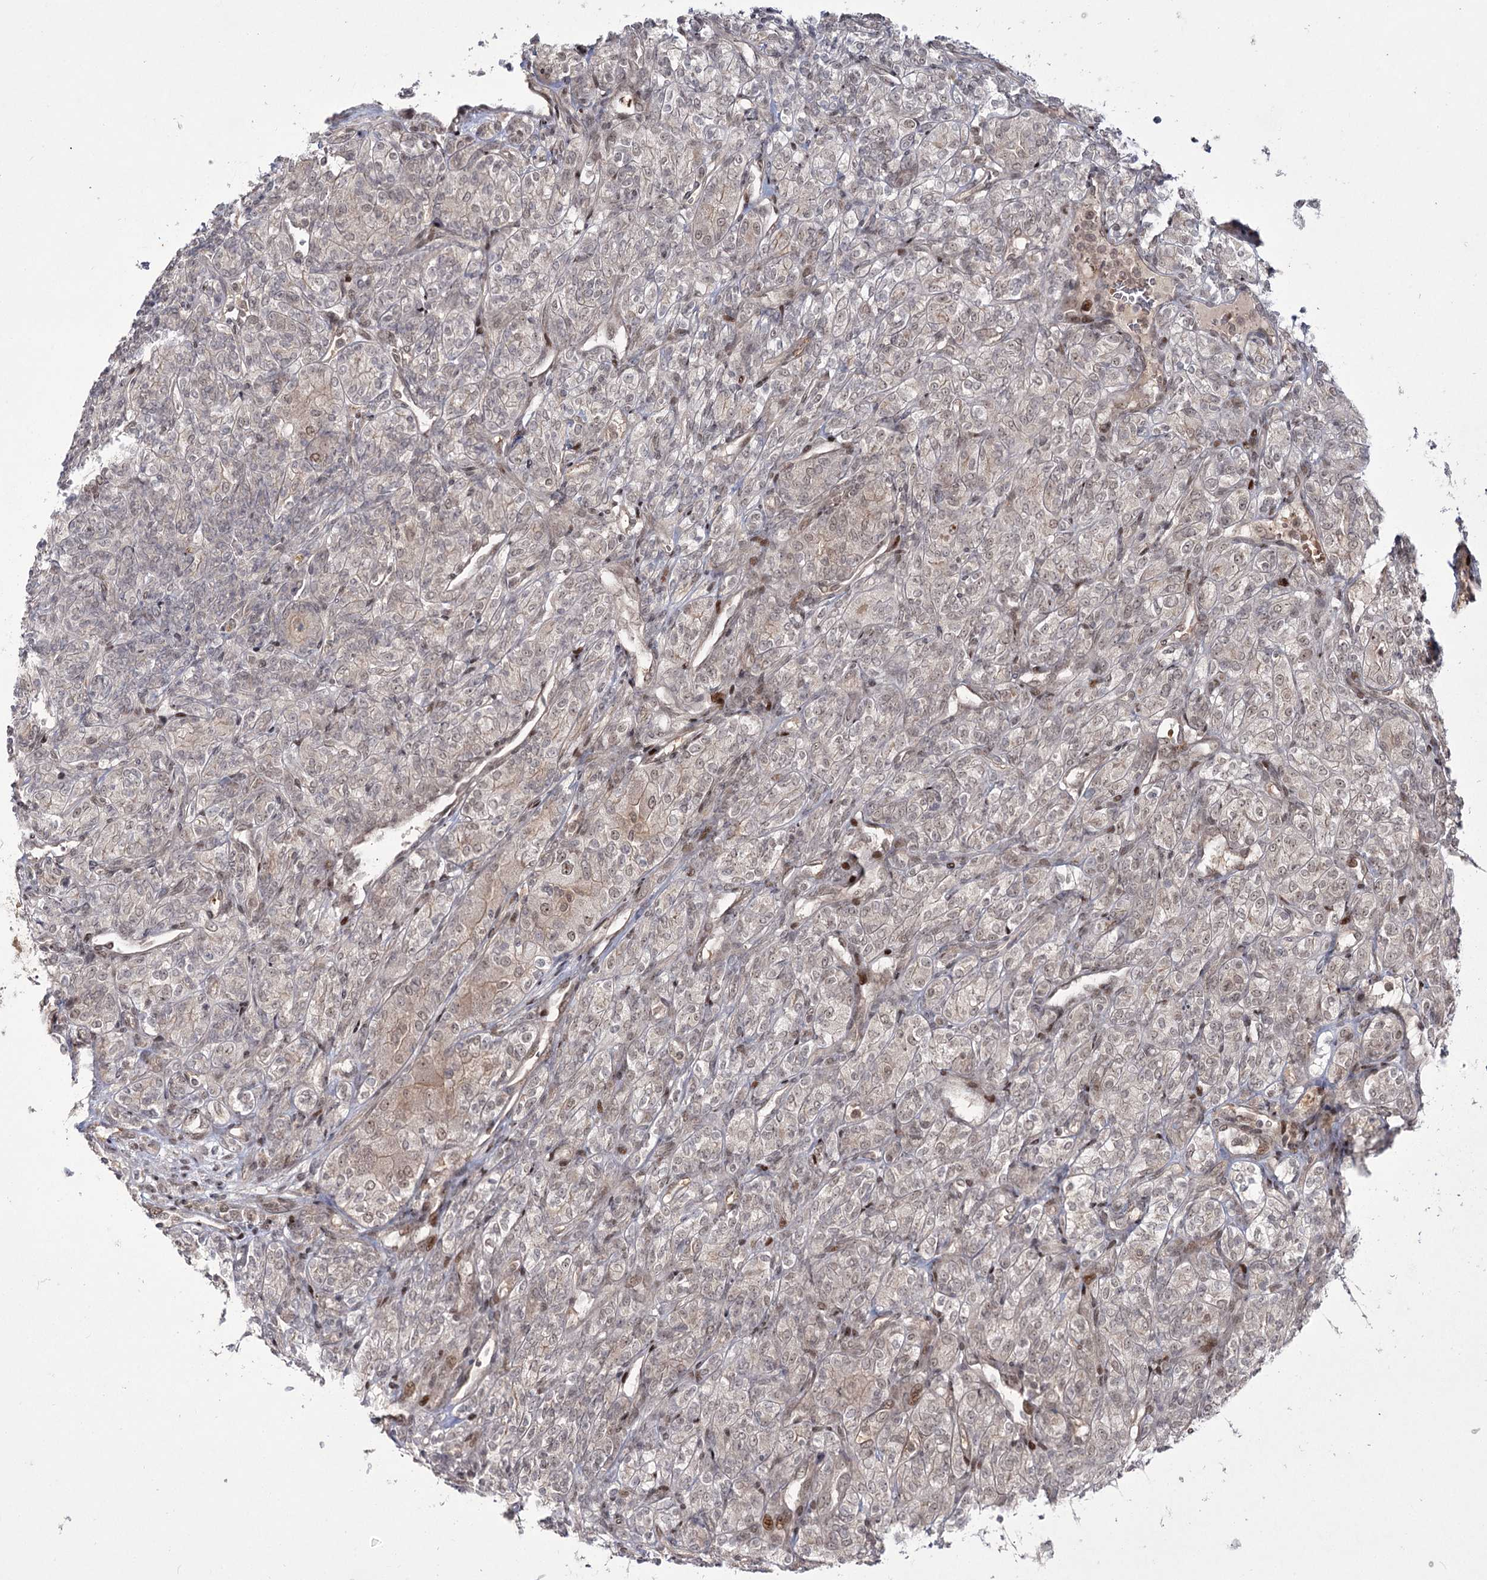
{"staining": {"intensity": "negative", "quantity": "none", "location": "none"}, "tissue": "renal cancer", "cell_type": "Tumor cells", "image_type": "cancer", "snomed": [{"axis": "morphology", "description": "Adenocarcinoma, NOS"}, {"axis": "topography", "description": "Kidney"}], "caption": "Image shows no significant protein positivity in tumor cells of renal cancer (adenocarcinoma). Brightfield microscopy of IHC stained with DAB (3,3'-diaminobenzidine) (brown) and hematoxylin (blue), captured at high magnification.", "gene": "HELQ", "patient": {"sex": "male", "age": 77}}